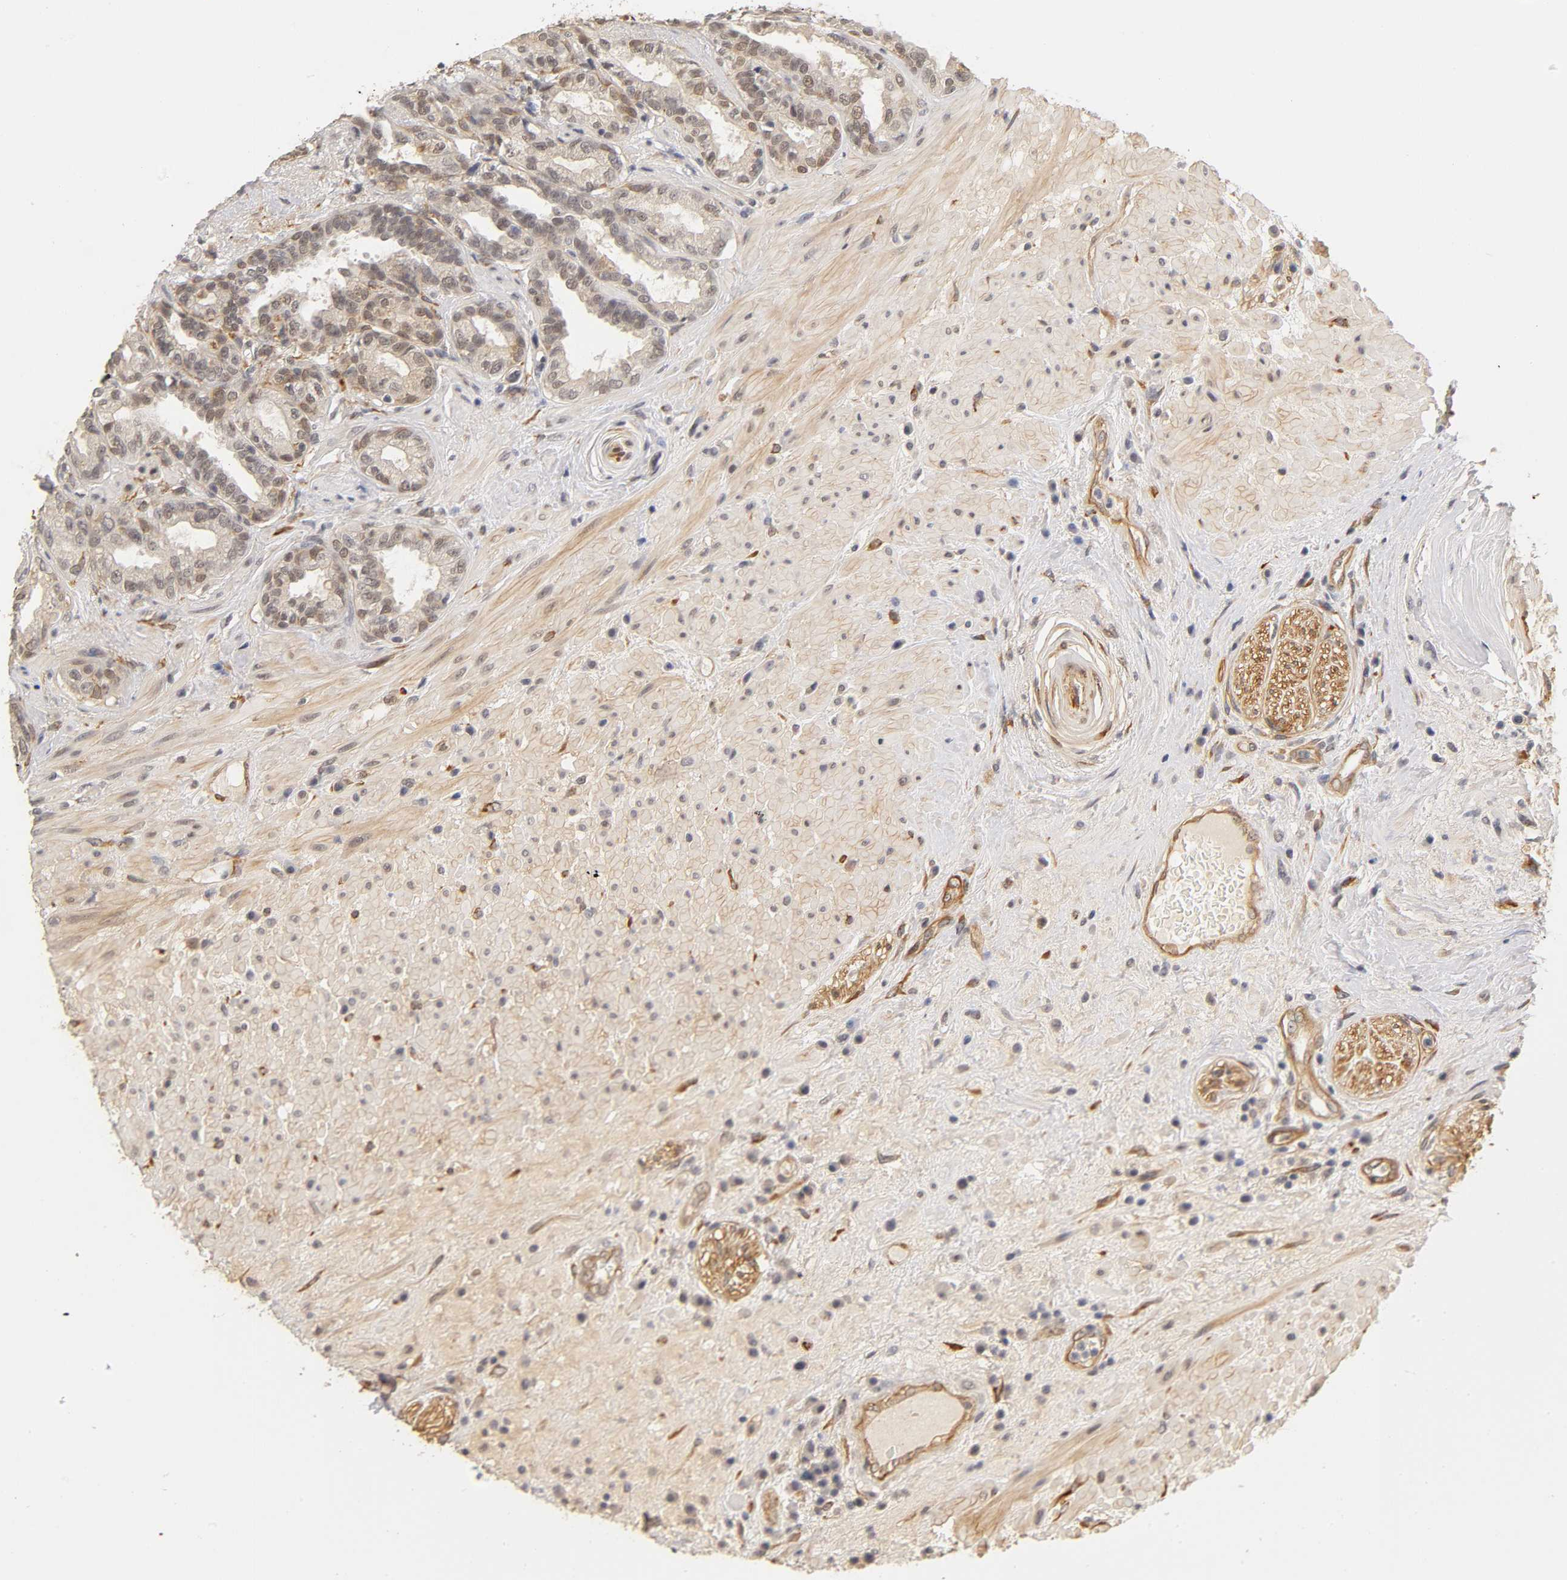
{"staining": {"intensity": "weak", "quantity": "<25%", "location": "cytoplasmic/membranous"}, "tissue": "seminal vesicle", "cell_type": "Glandular cells", "image_type": "normal", "snomed": [{"axis": "morphology", "description": "Normal tissue, NOS"}, {"axis": "topography", "description": "Seminal veicle"}], "caption": "Micrograph shows no protein expression in glandular cells of normal seminal vesicle. (Stains: DAB immunohistochemistry (IHC) with hematoxylin counter stain, Microscopy: brightfield microscopy at high magnification).", "gene": "LAMB1", "patient": {"sex": "male", "age": 61}}